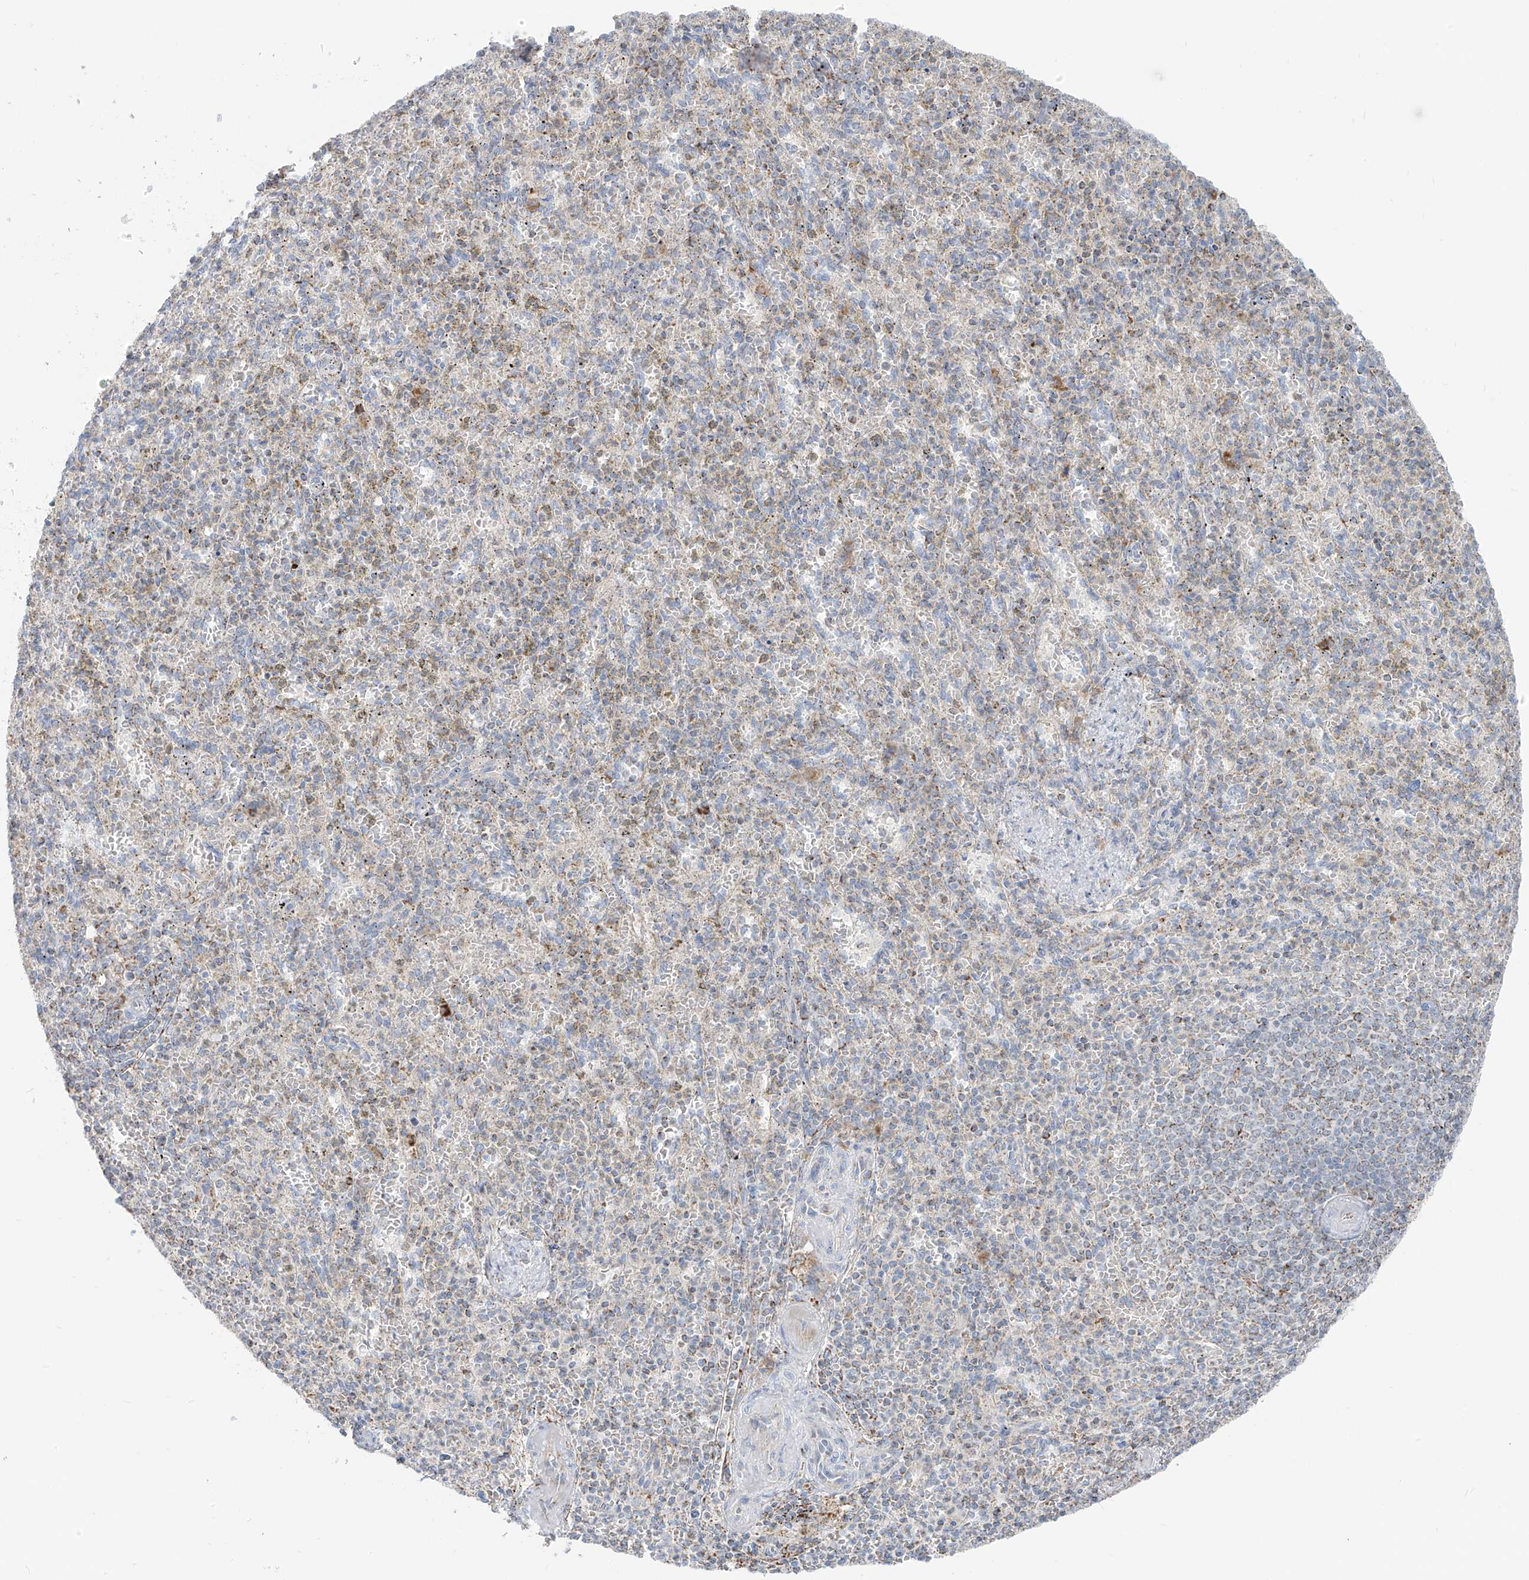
{"staining": {"intensity": "weak", "quantity": "<25%", "location": "cytoplasmic/membranous"}, "tissue": "spleen", "cell_type": "Cells in red pulp", "image_type": "normal", "snomed": [{"axis": "morphology", "description": "Normal tissue, NOS"}, {"axis": "topography", "description": "Spleen"}], "caption": "Immunohistochemistry (IHC) image of benign spleen: spleen stained with DAB (3,3'-diaminobenzidine) reveals no significant protein expression in cells in red pulp. (DAB immunohistochemistry (IHC), high magnification).", "gene": "ETHE1", "patient": {"sex": "female", "age": 74}}